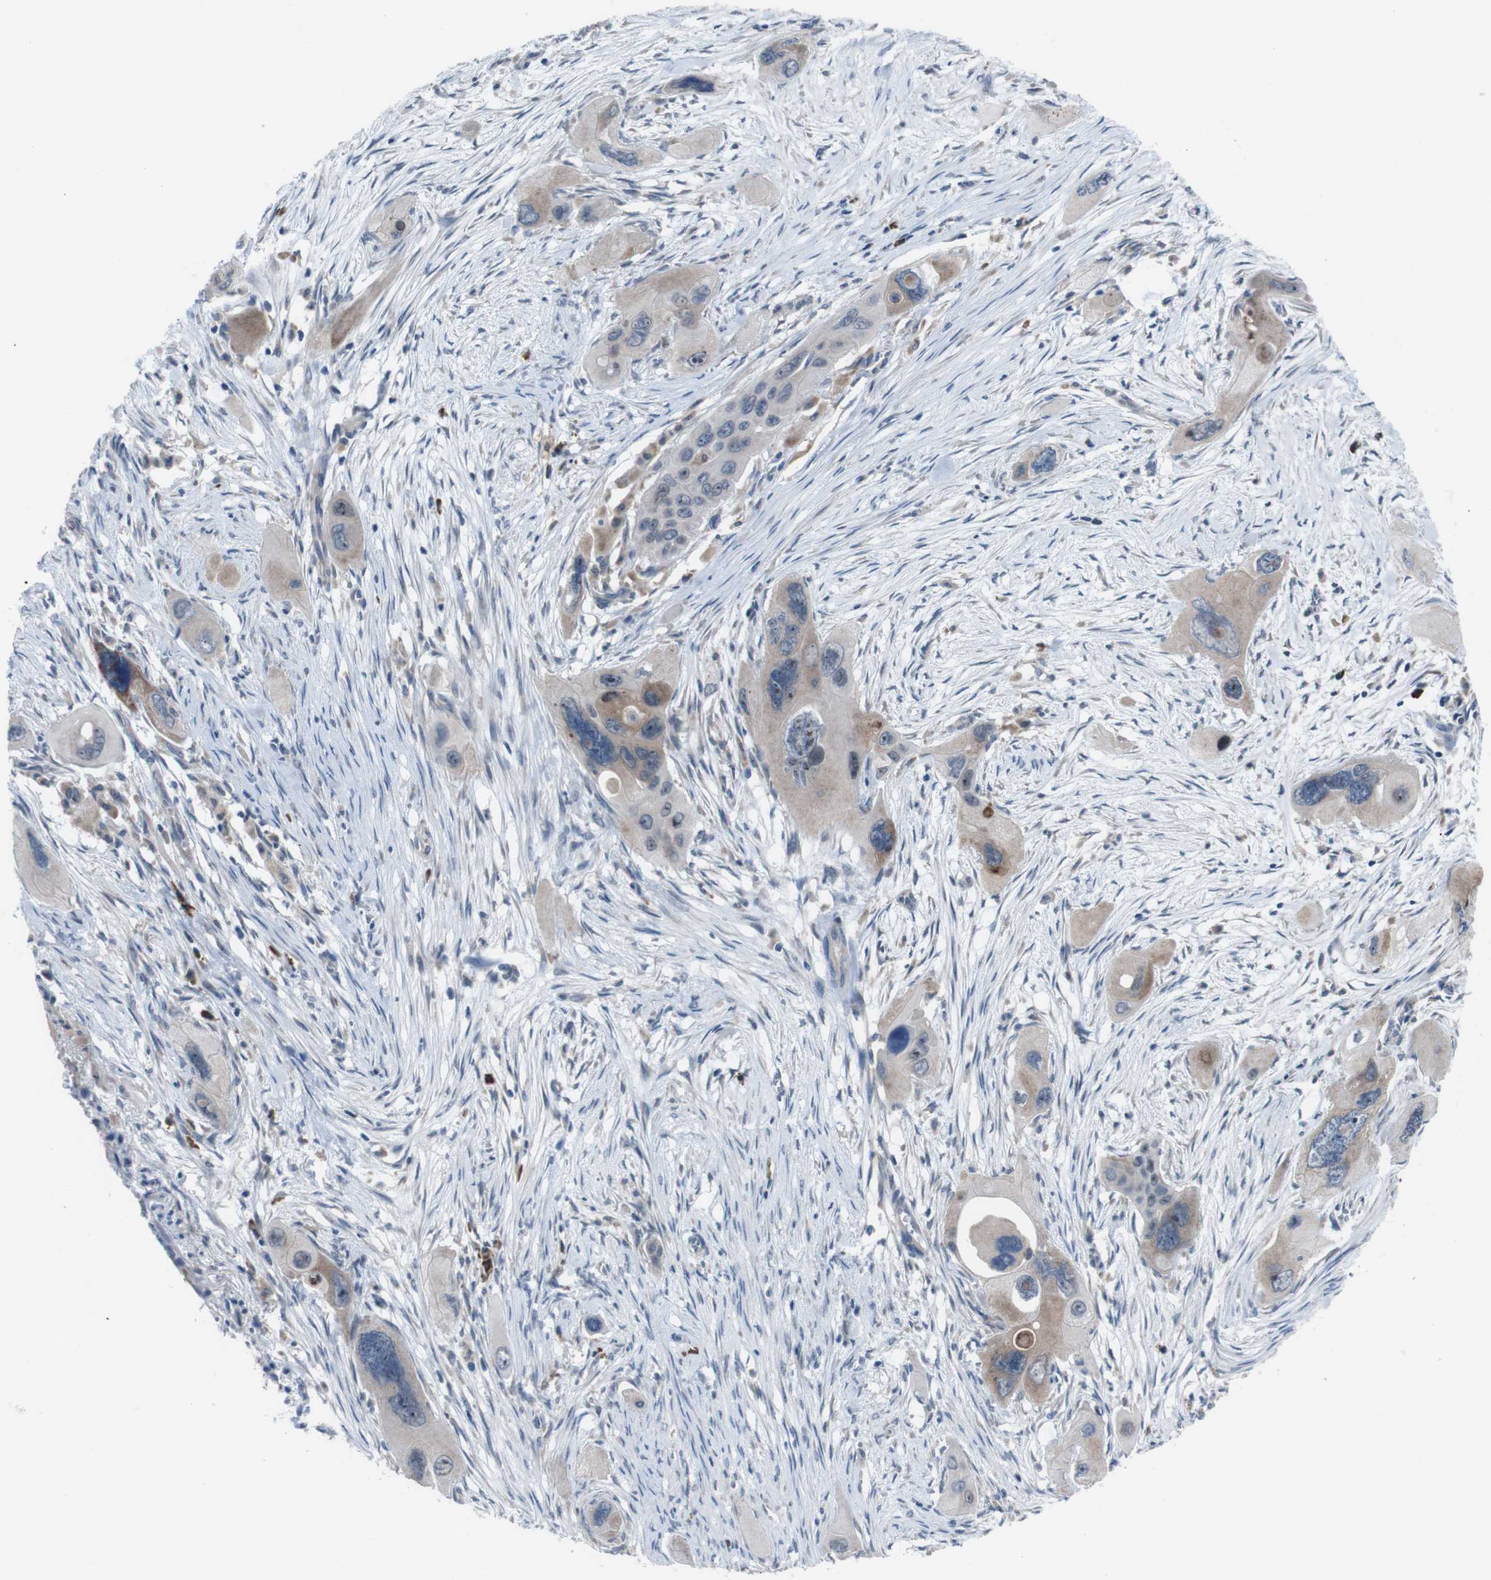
{"staining": {"intensity": "weak", "quantity": "<25%", "location": "cytoplasmic/membranous"}, "tissue": "pancreatic cancer", "cell_type": "Tumor cells", "image_type": "cancer", "snomed": [{"axis": "morphology", "description": "Adenocarcinoma, NOS"}, {"axis": "topography", "description": "Pancreas"}], "caption": "Immunohistochemistry (IHC) of human adenocarcinoma (pancreatic) shows no staining in tumor cells.", "gene": "CDH22", "patient": {"sex": "male", "age": 73}}